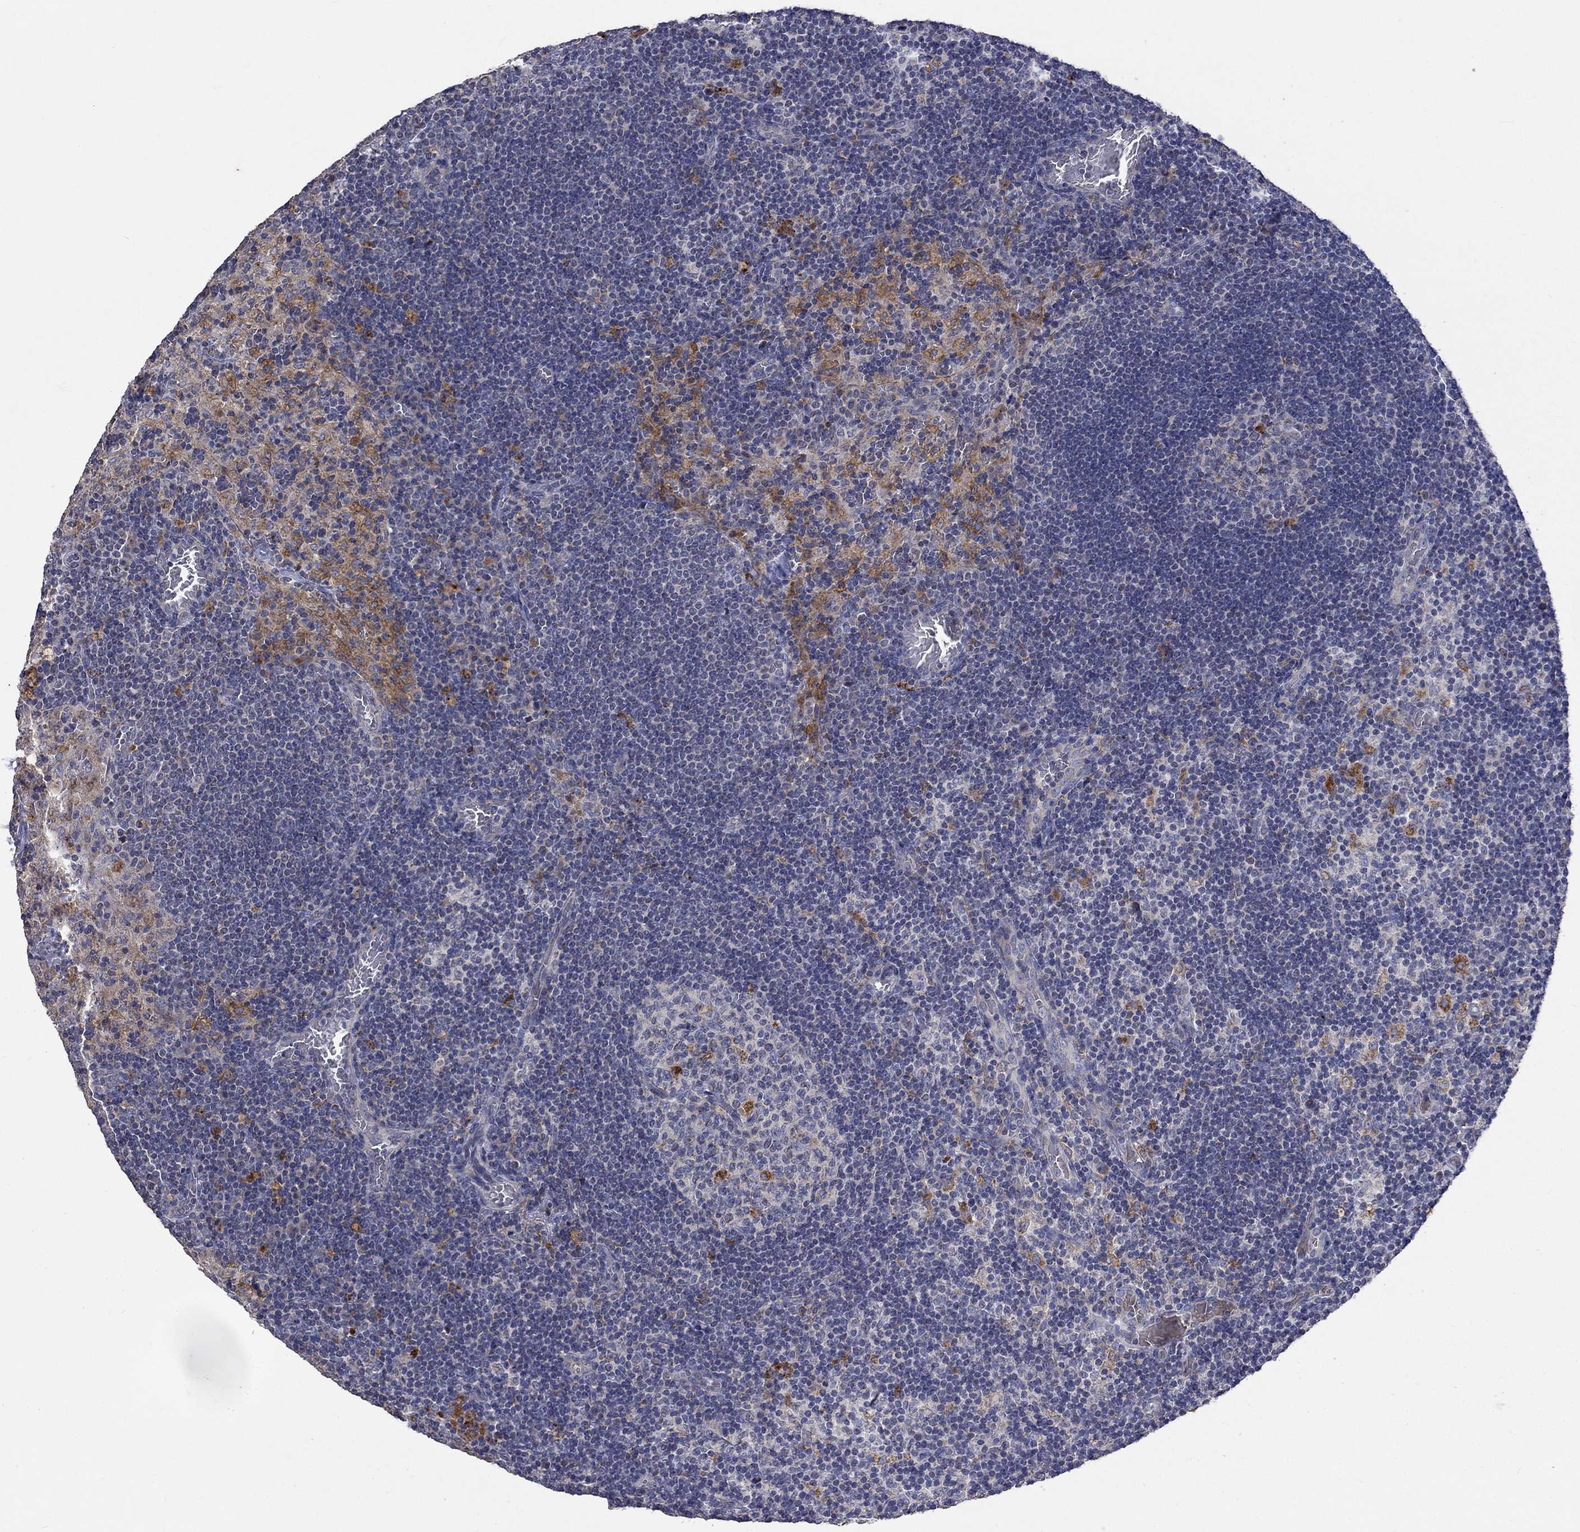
{"staining": {"intensity": "moderate", "quantity": "<25%", "location": "cytoplasmic/membranous"}, "tissue": "lymph node", "cell_type": "Germinal center cells", "image_type": "normal", "snomed": [{"axis": "morphology", "description": "Normal tissue, NOS"}, {"axis": "topography", "description": "Lymph node"}], "caption": "Lymph node stained for a protein (brown) exhibits moderate cytoplasmic/membranous positive positivity in about <25% of germinal center cells.", "gene": "UGT8", "patient": {"sex": "male", "age": 63}}